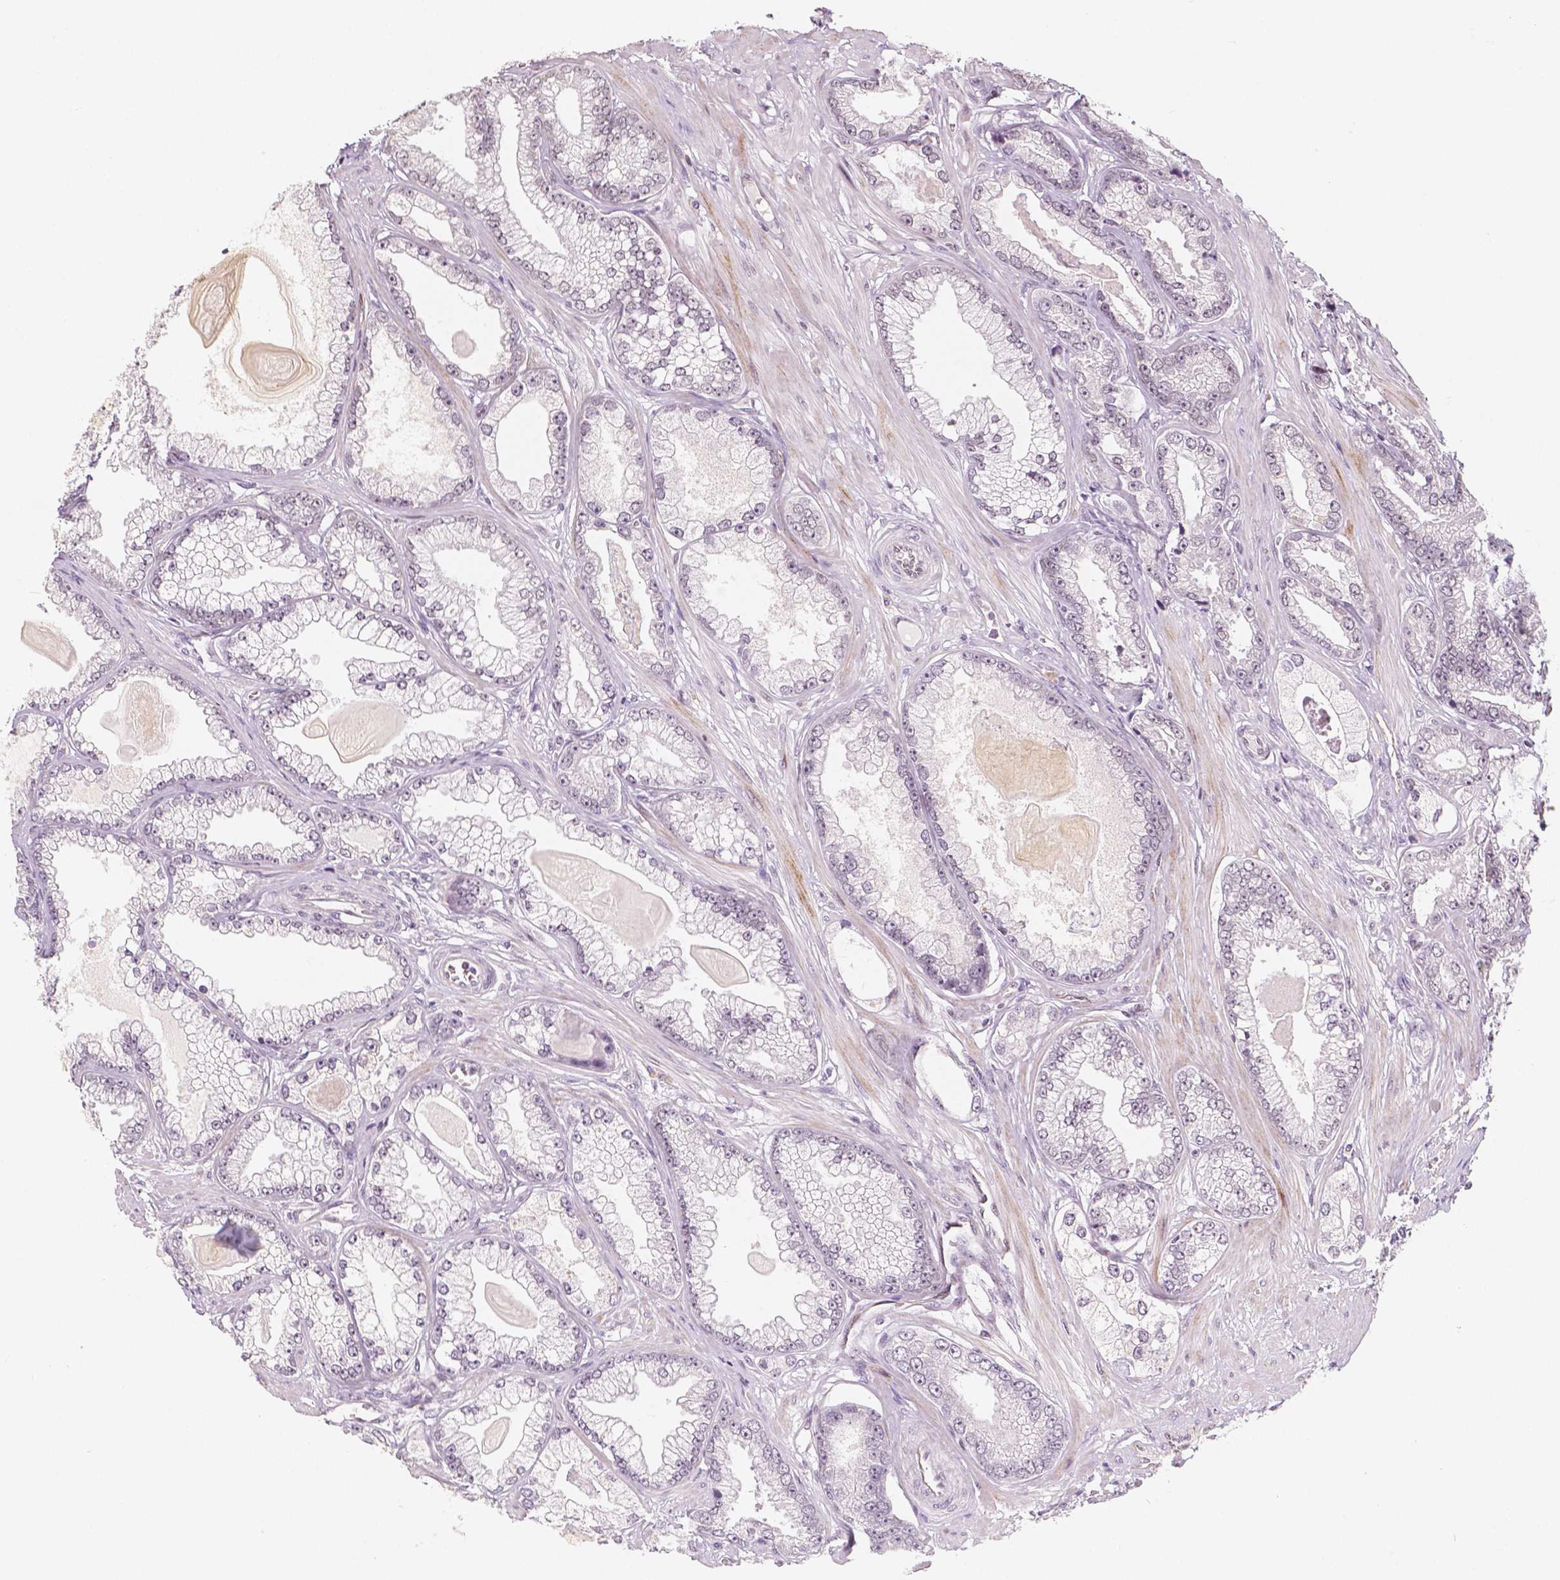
{"staining": {"intensity": "negative", "quantity": "none", "location": "none"}, "tissue": "prostate cancer", "cell_type": "Tumor cells", "image_type": "cancer", "snomed": [{"axis": "morphology", "description": "Adenocarcinoma, Low grade"}, {"axis": "topography", "description": "Prostate"}], "caption": "This is a image of IHC staining of adenocarcinoma (low-grade) (prostate), which shows no staining in tumor cells.", "gene": "KDM5B", "patient": {"sex": "male", "age": 64}}